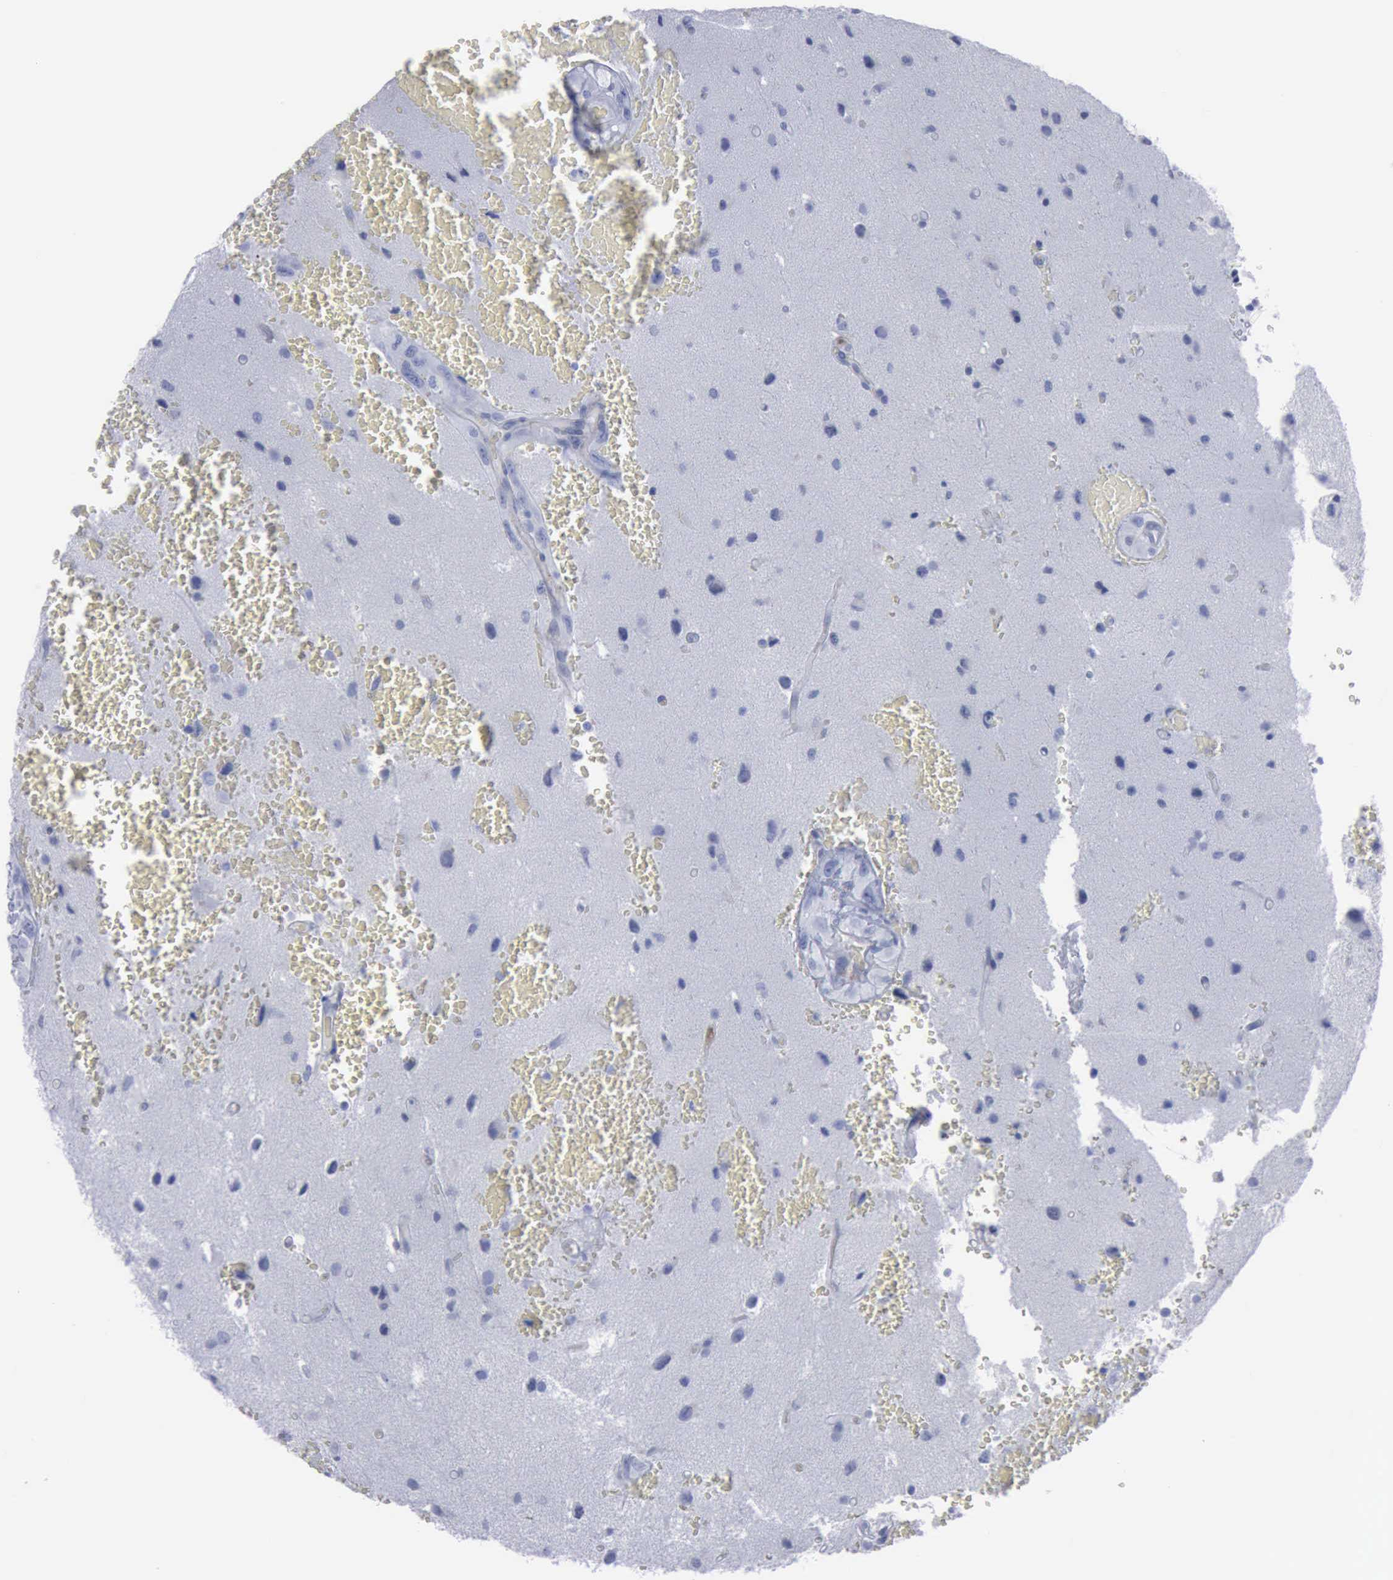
{"staining": {"intensity": "negative", "quantity": "none", "location": "none"}, "tissue": "glioma", "cell_type": "Tumor cells", "image_type": "cancer", "snomed": [{"axis": "morphology", "description": "Glioma, malignant, High grade"}, {"axis": "topography", "description": "Brain"}], "caption": "The micrograph displays no staining of tumor cells in glioma.", "gene": "VCAM1", "patient": {"sex": "male", "age": 48}}